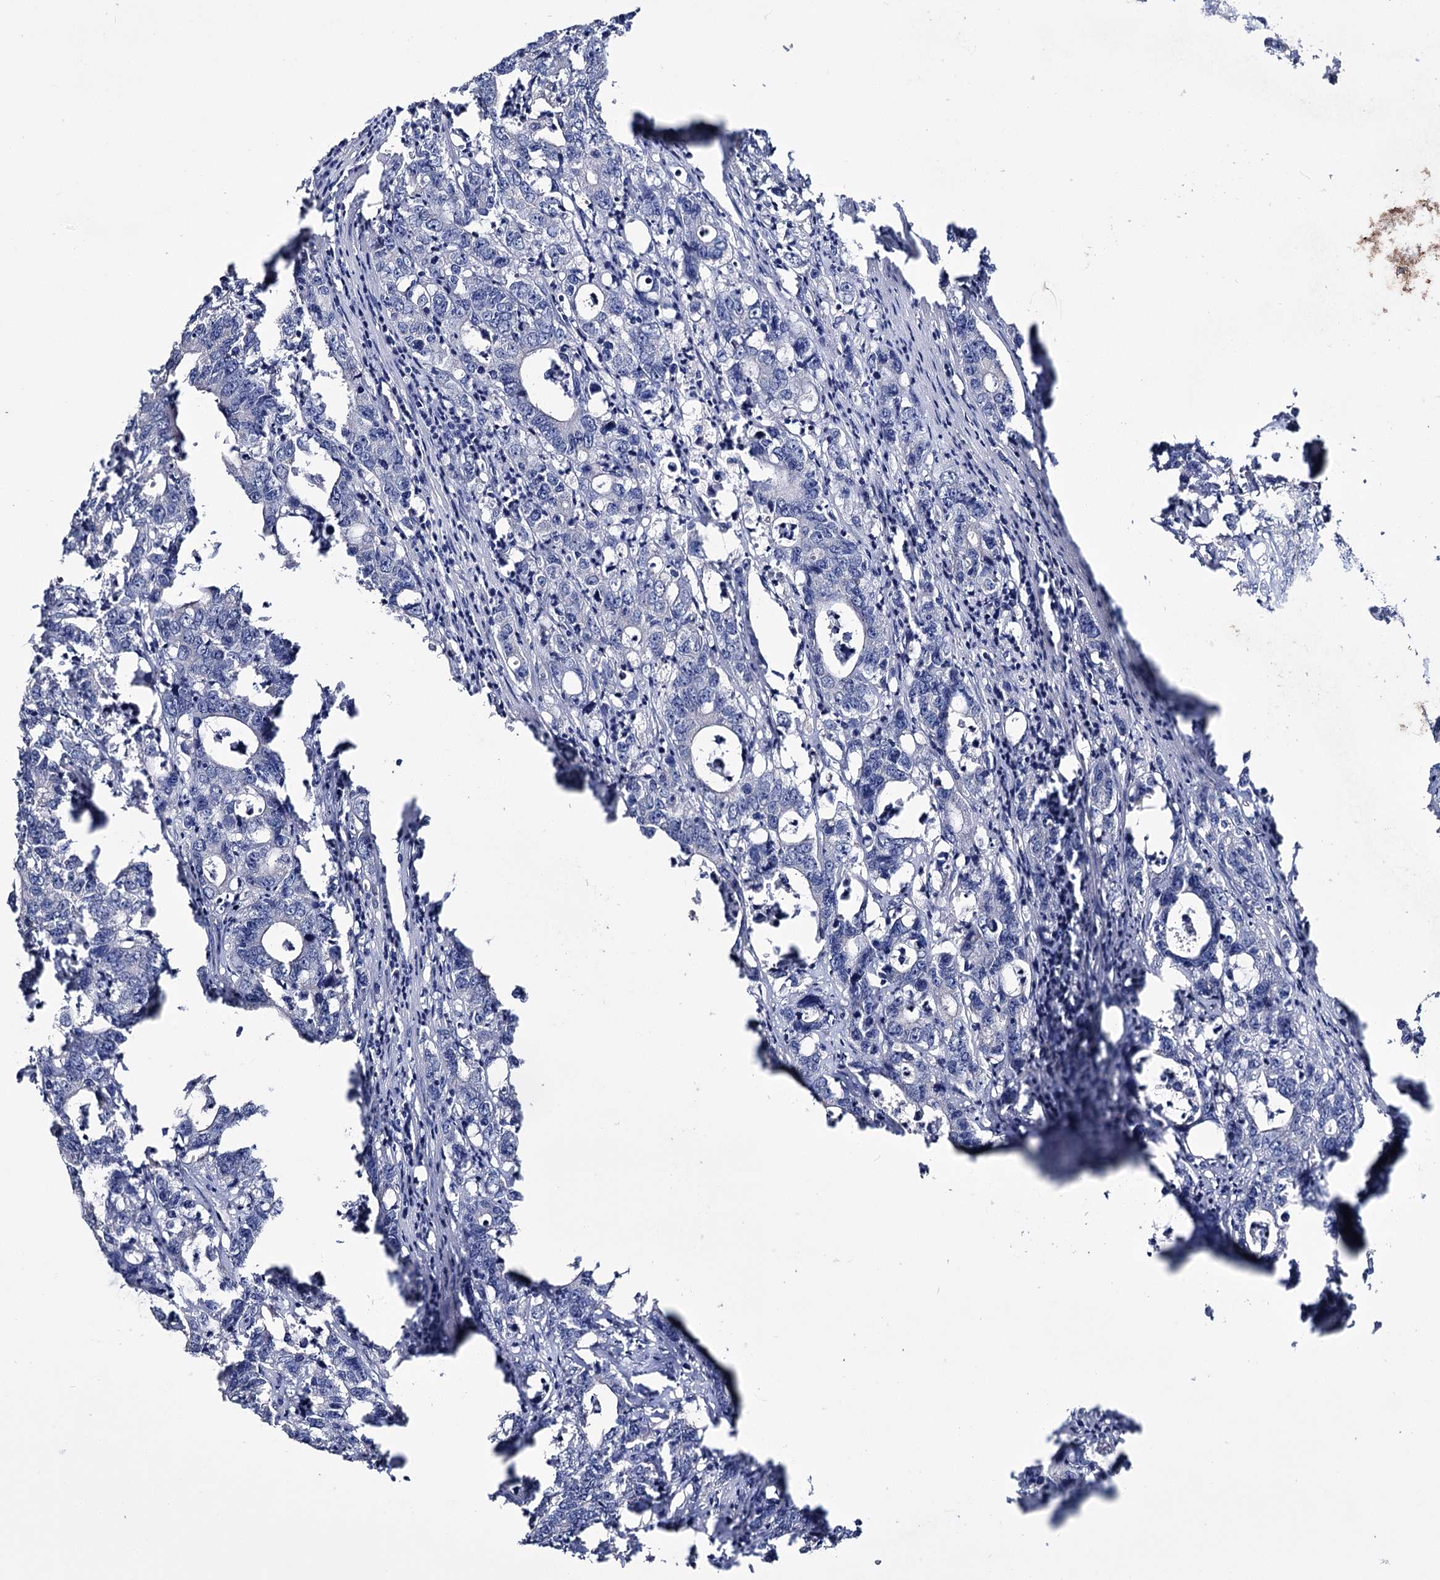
{"staining": {"intensity": "negative", "quantity": "none", "location": "none"}, "tissue": "colorectal cancer", "cell_type": "Tumor cells", "image_type": "cancer", "snomed": [{"axis": "morphology", "description": "Adenocarcinoma, NOS"}, {"axis": "topography", "description": "Colon"}], "caption": "Immunohistochemistry photomicrograph of adenocarcinoma (colorectal) stained for a protein (brown), which demonstrates no positivity in tumor cells.", "gene": "EPB41L5", "patient": {"sex": "female", "age": 75}}